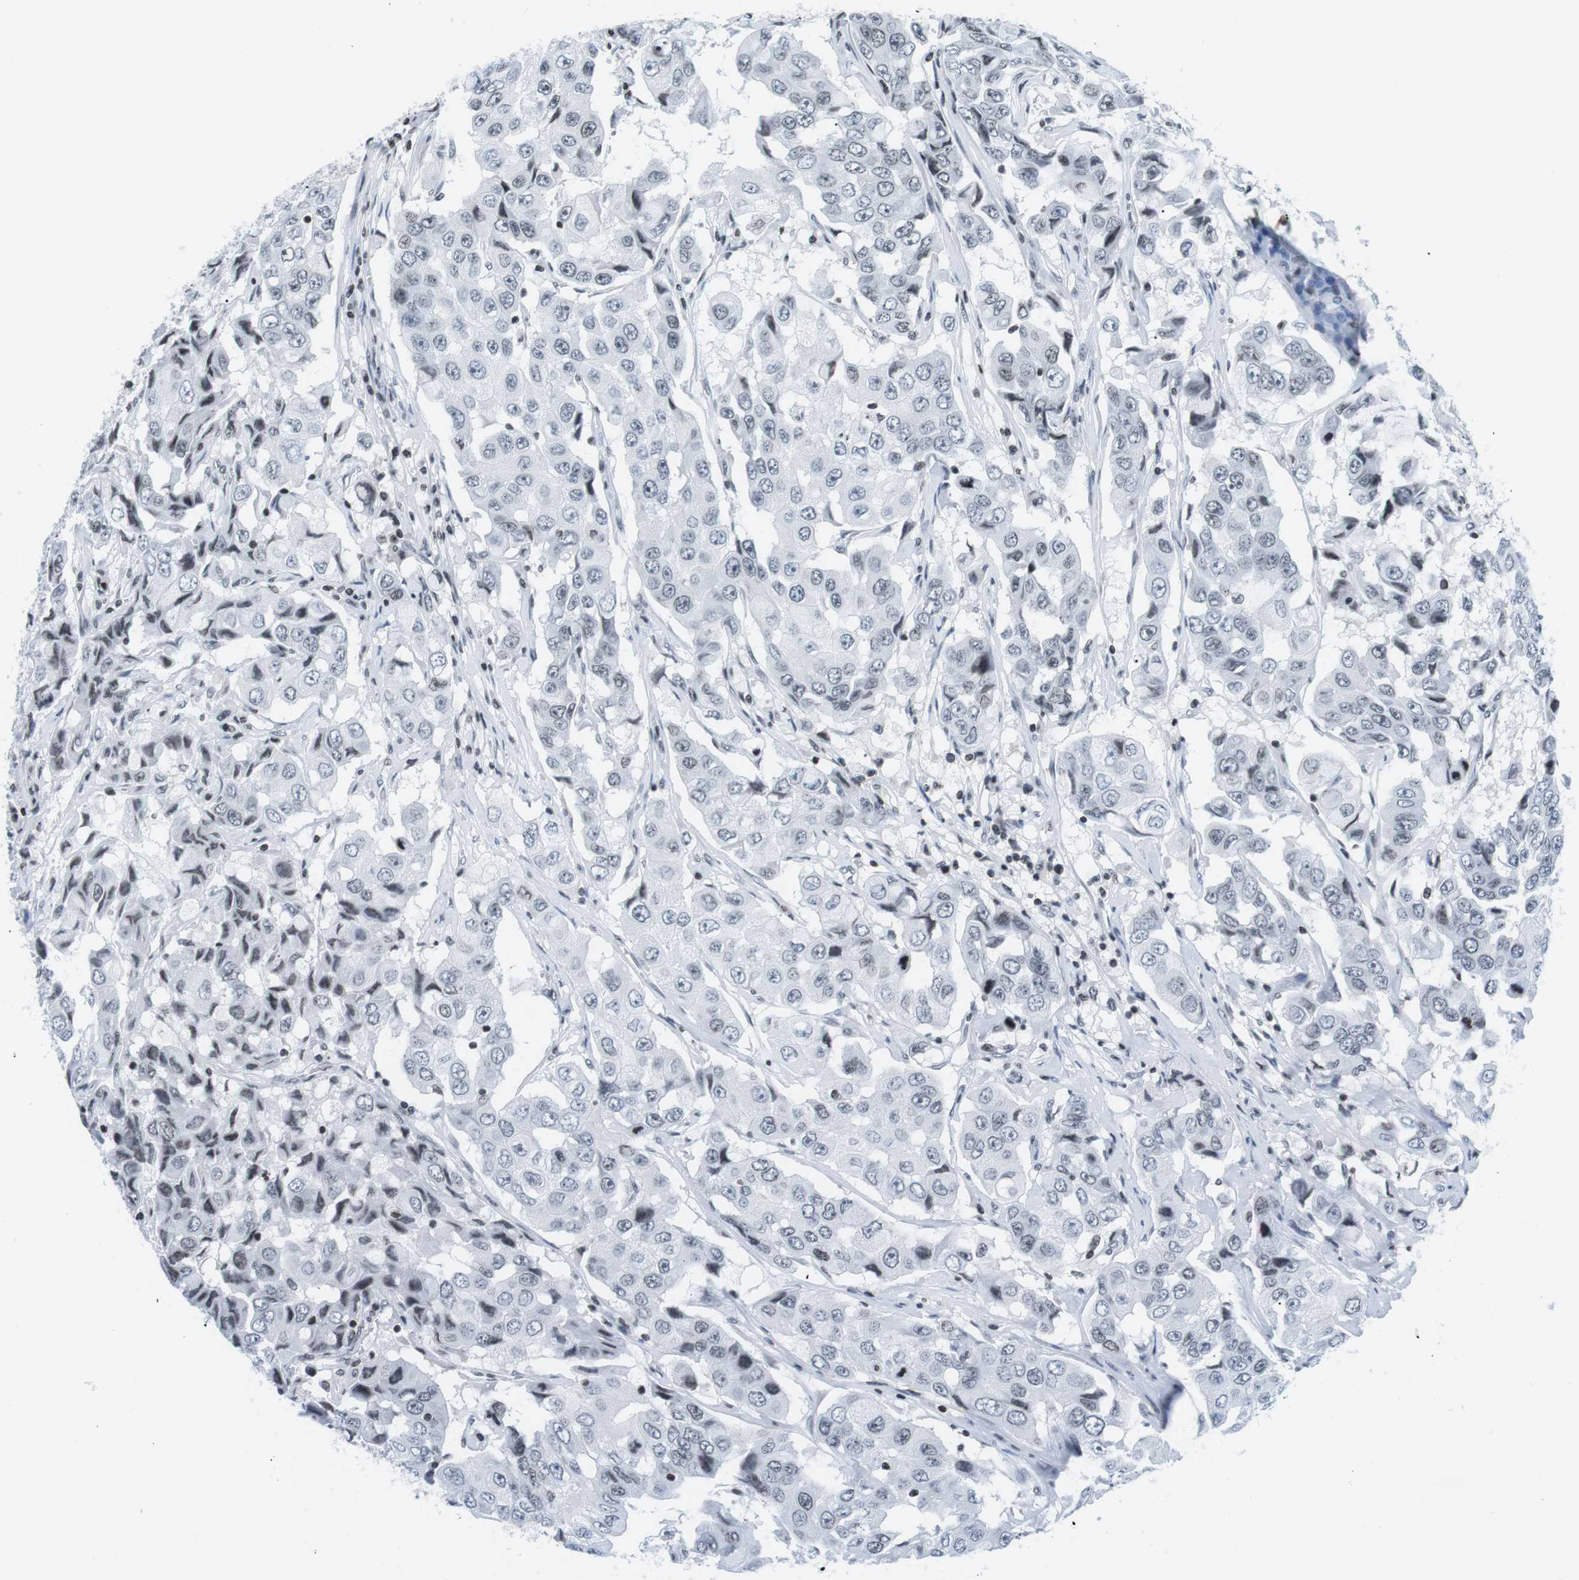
{"staining": {"intensity": "weak", "quantity": "<25%", "location": "nuclear"}, "tissue": "breast cancer", "cell_type": "Tumor cells", "image_type": "cancer", "snomed": [{"axis": "morphology", "description": "Duct carcinoma"}, {"axis": "topography", "description": "Breast"}], "caption": "The image exhibits no significant positivity in tumor cells of invasive ductal carcinoma (breast). (DAB immunohistochemistry (IHC) visualized using brightfield microscopy, high magnification).", "gene": "E2F2", "patient": {"sex": "female", "age": 27}}